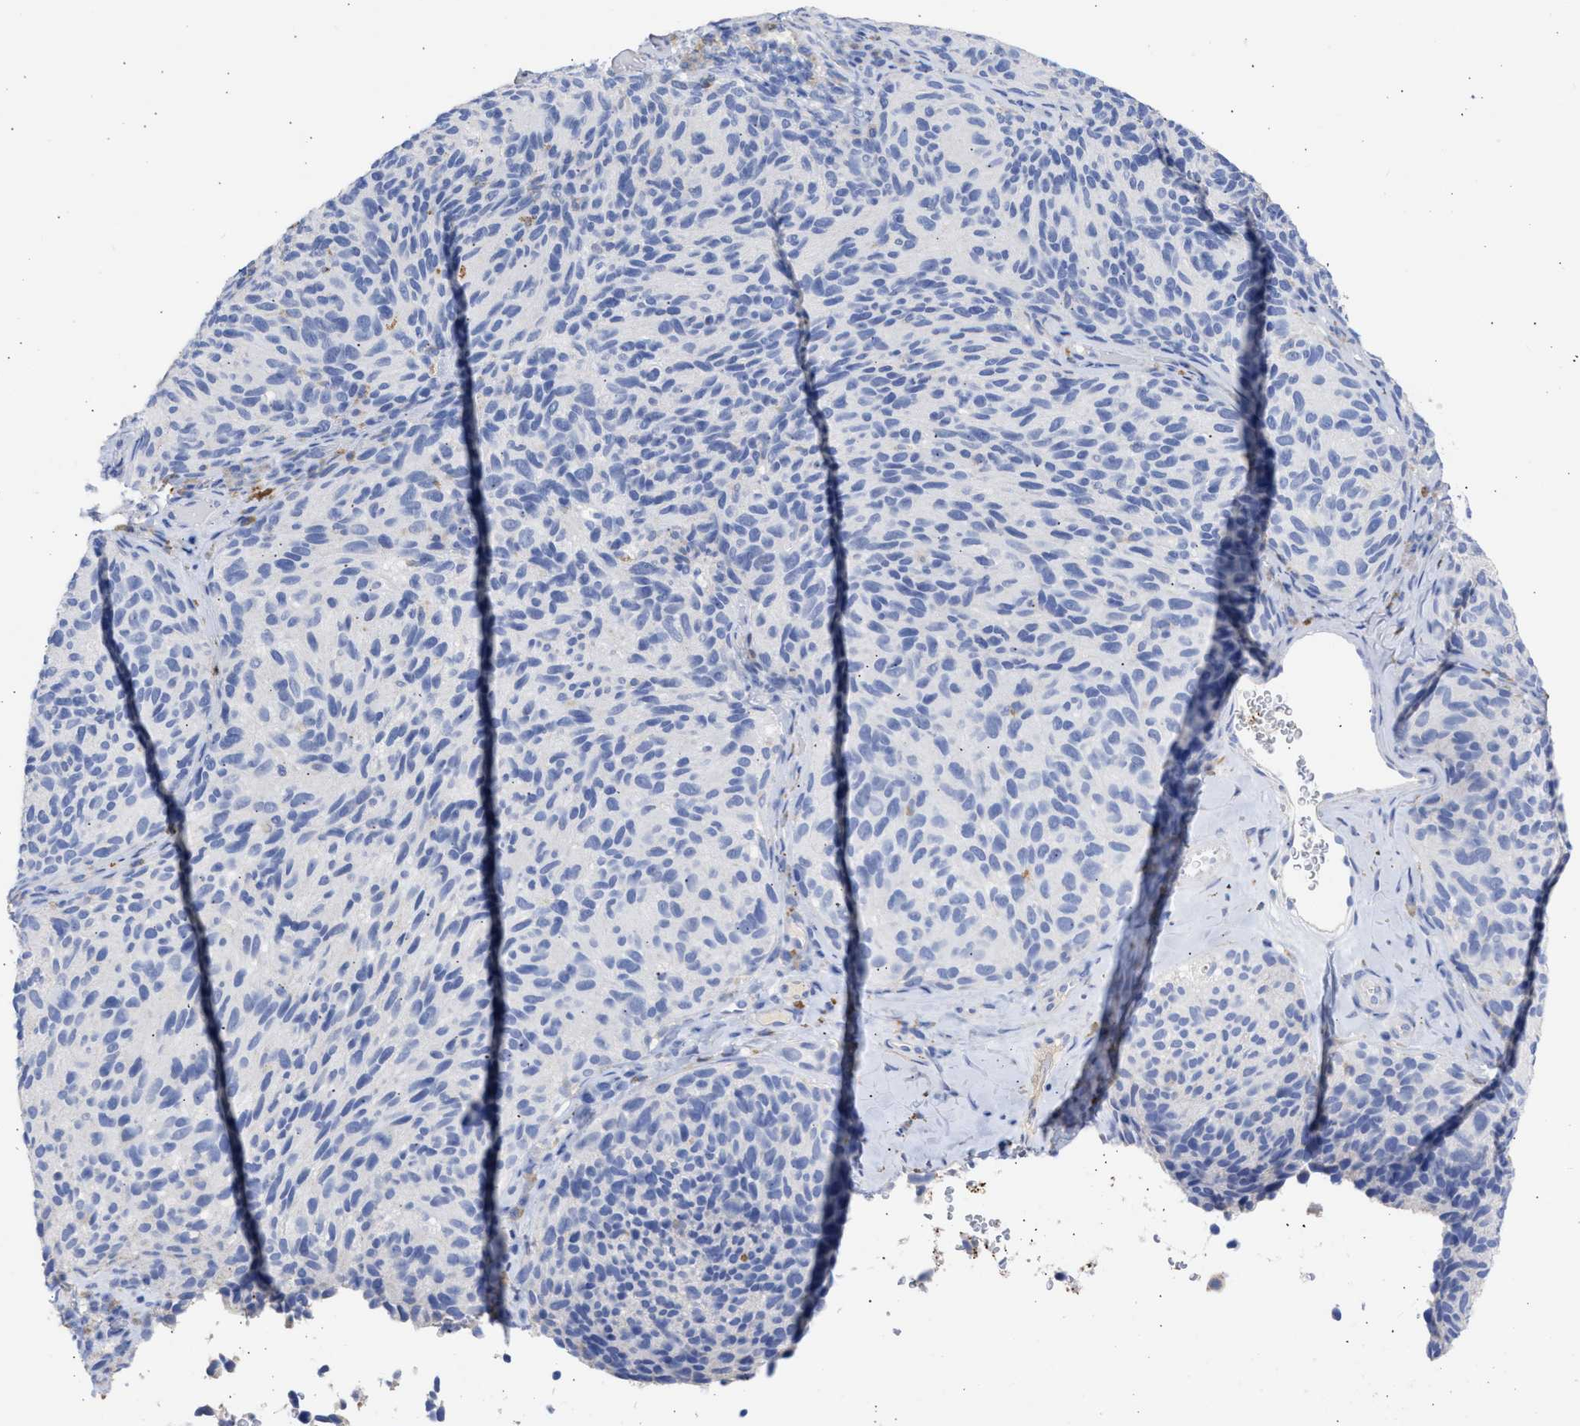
{"staining": {"intensity": "negative", "quantity": "none", "location": "none"}, "tissue": "melanoma", "cell_type": "Tumor cells", "image_type": "cancer", "snomed": [{"axis": "morphology", "description": "Malignant melanoma, NOS"}, {"axis": "topography", "description": "Skin"}], "caption": "The immunohistochemistry (IHC) histopathology image has no significant expression in tumor cells of malignant melanoma tissue.", "gene": "RSPH1", "patient": {"sex": "female", "age": 73}}